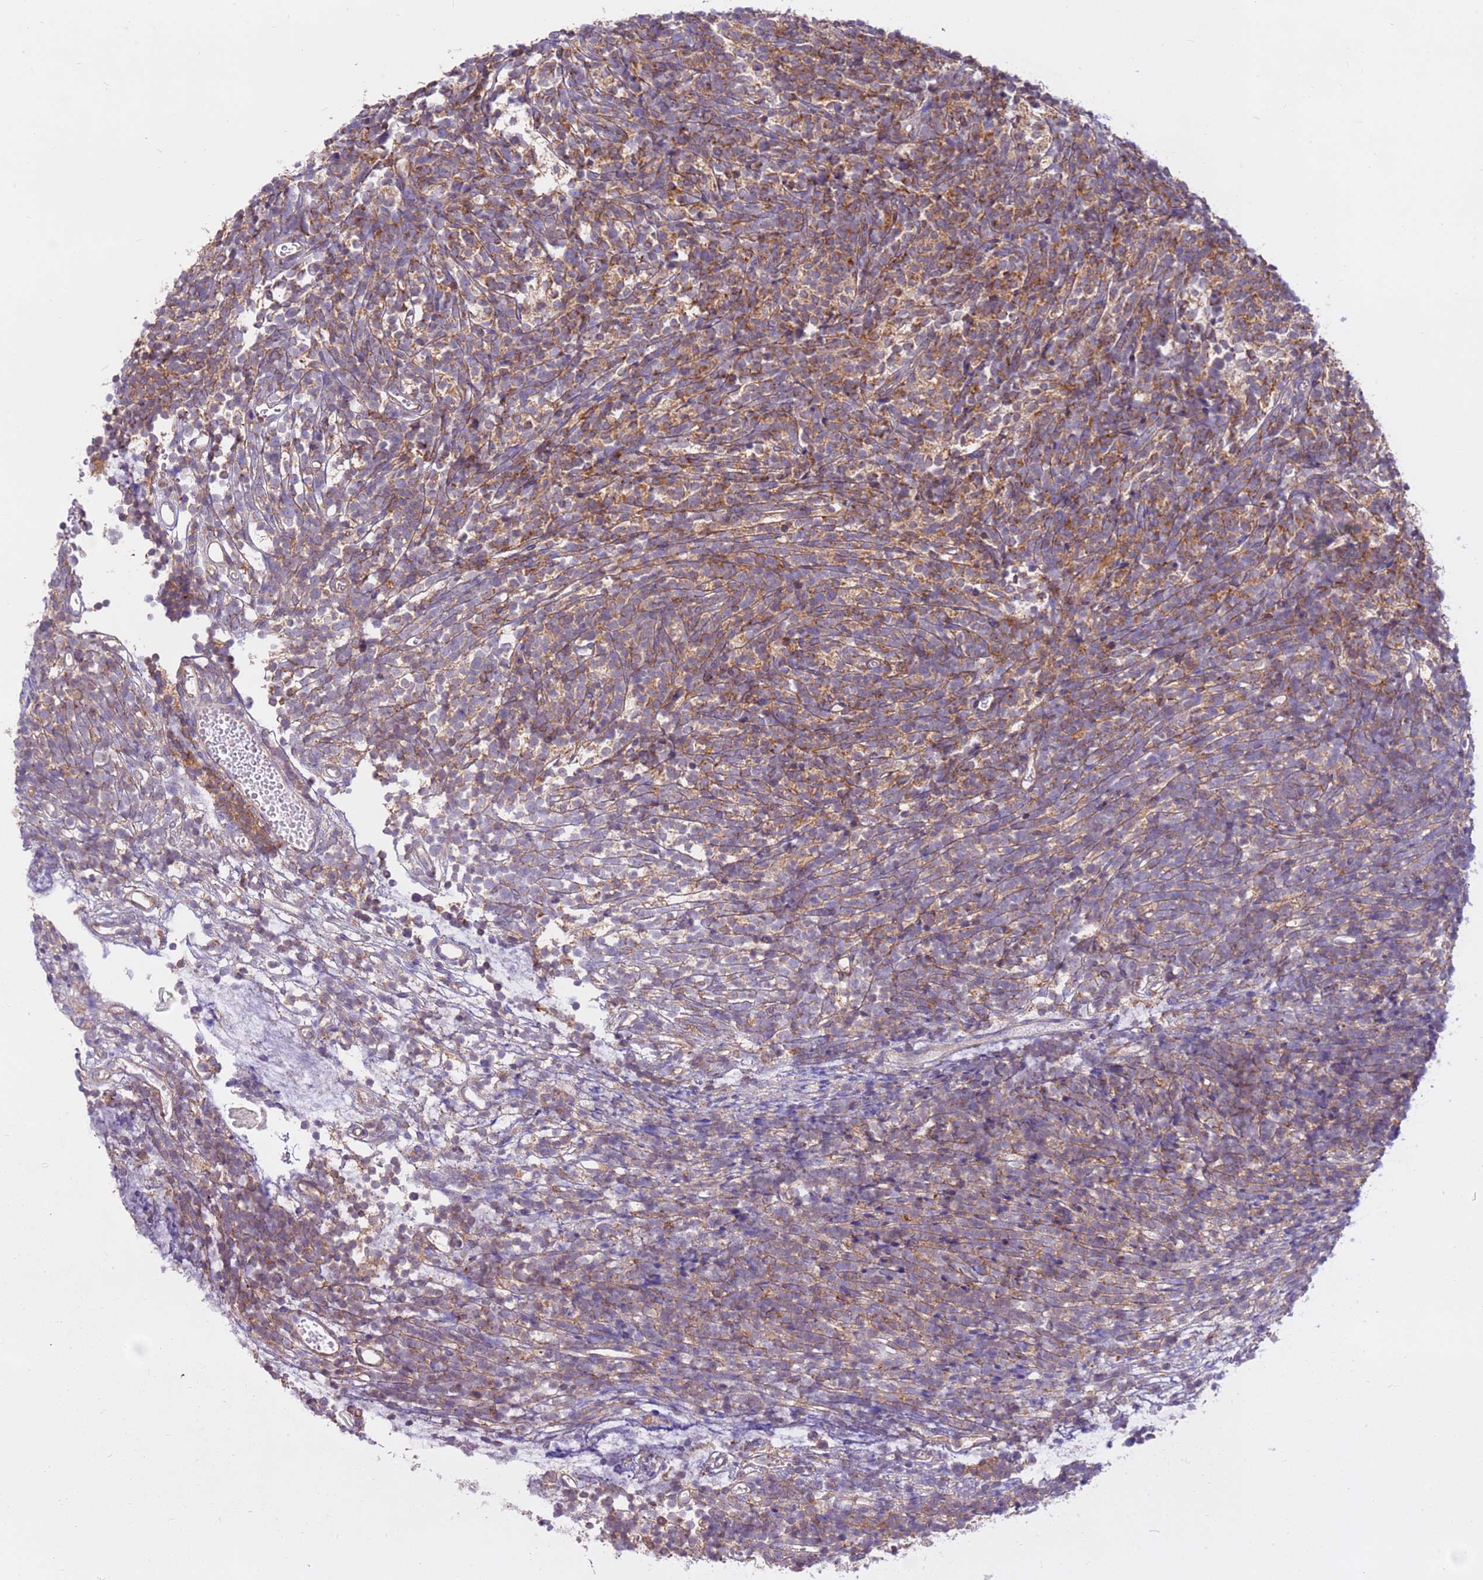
{"staining": {"intensity": "moderate", "quantity": "25%-75%", "location": "cytoplasmic/membranous"}, "tissue": "glioma", "cell_type": "Tumor cells", "image_type": "cancer", "snomed": [{"axis": "morphology", "description": "Glioma, malignant, Low grade"}, {"axis": "topography", "description": "Brain"}], "caption": "Brown immunohistochemical staining in low-grade glioma (malignant) reveals moderate cytoplasmic/membranous expression in approximately 25%-75% of tumor cells.", "gene": "DDX19B", "patient": {"sex": "female", "age": 1}}